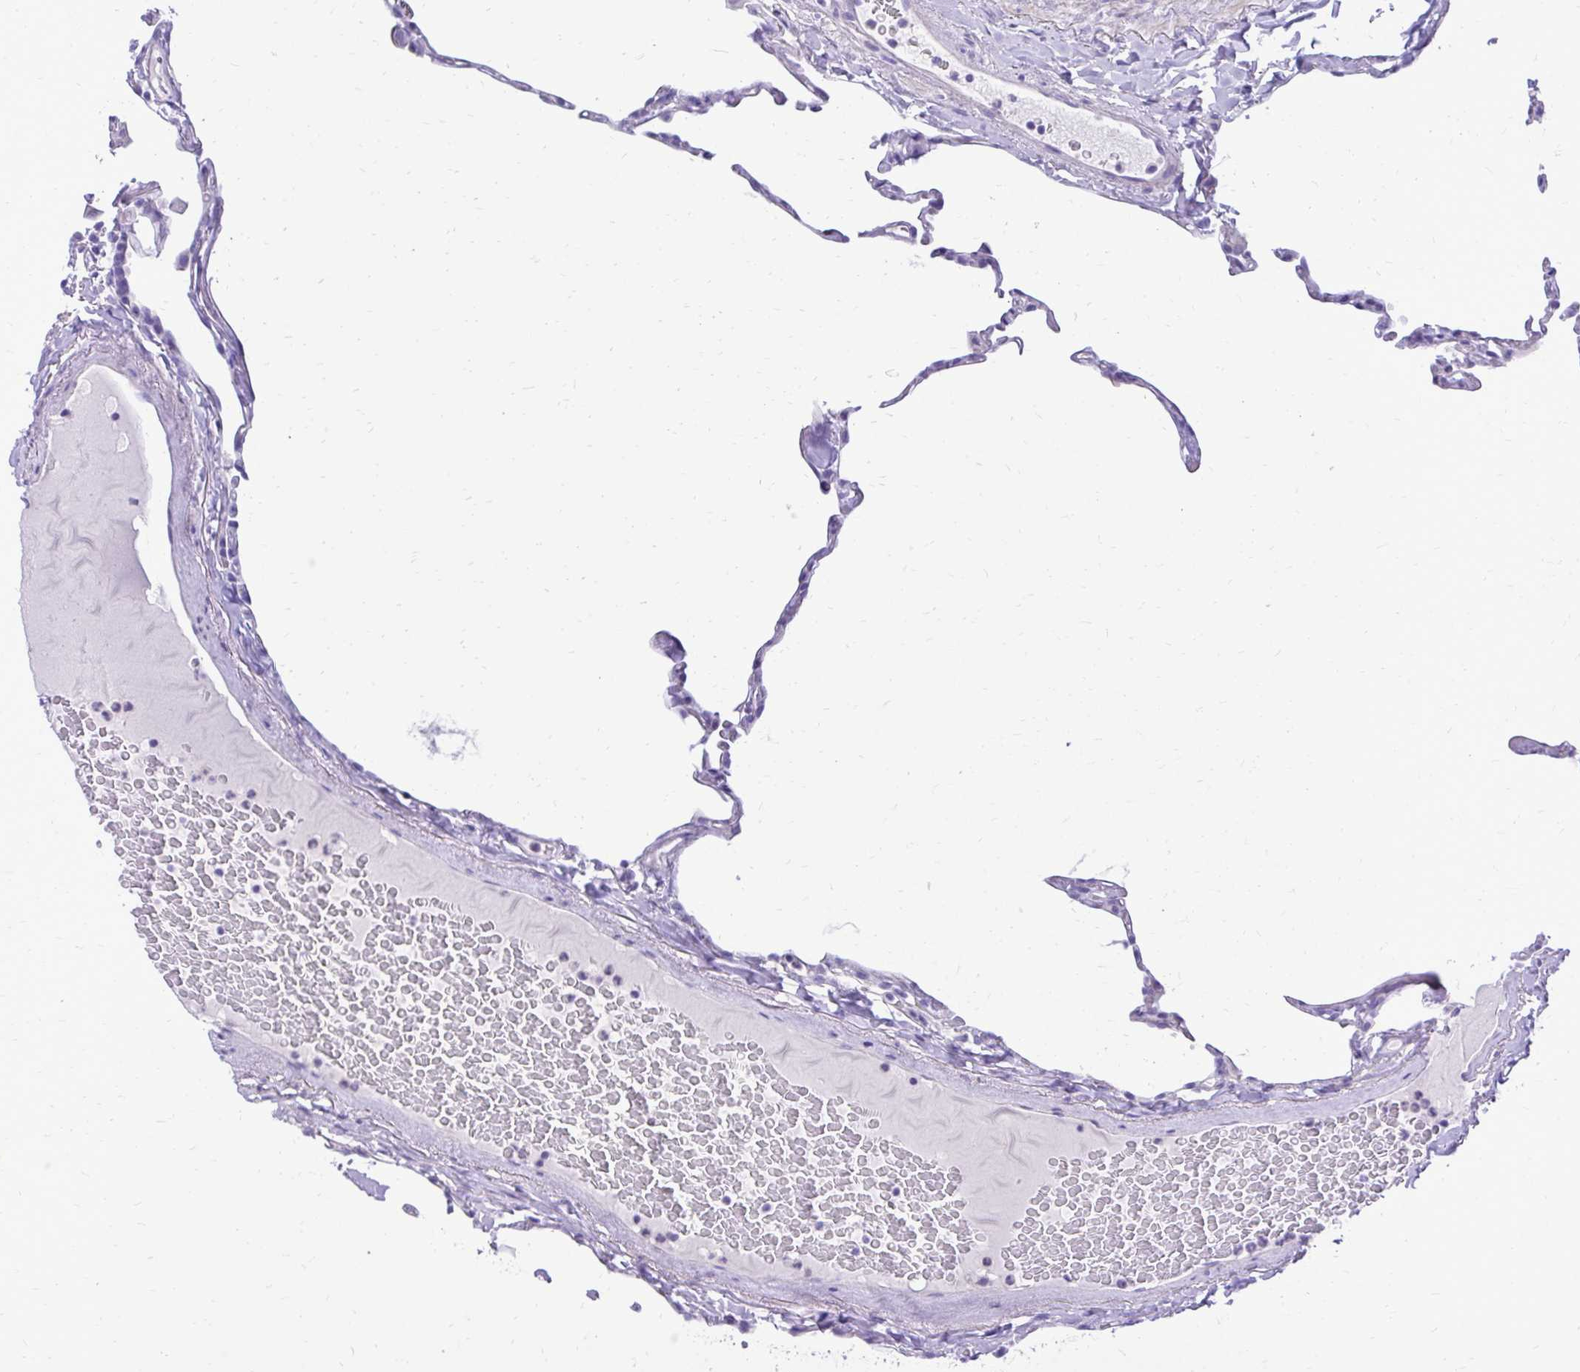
{"staining": {"intensity": "negative", "quantity": "none", "location": "none"}, "tissue": "lung", "cell_type": "Alveolar cells", "image_type": "normal", "snomed": [{"axis": "morphology", "description": "Normal tissue, NOS"}, {"axis": "topography", "description": "Lung"}], "caption": "DAB immunohistochemical staining of benign lung reveals no significant positivity in alveolar cells.", "gene": "PELI3", "patient": {"sex": "male", "age": 65}}